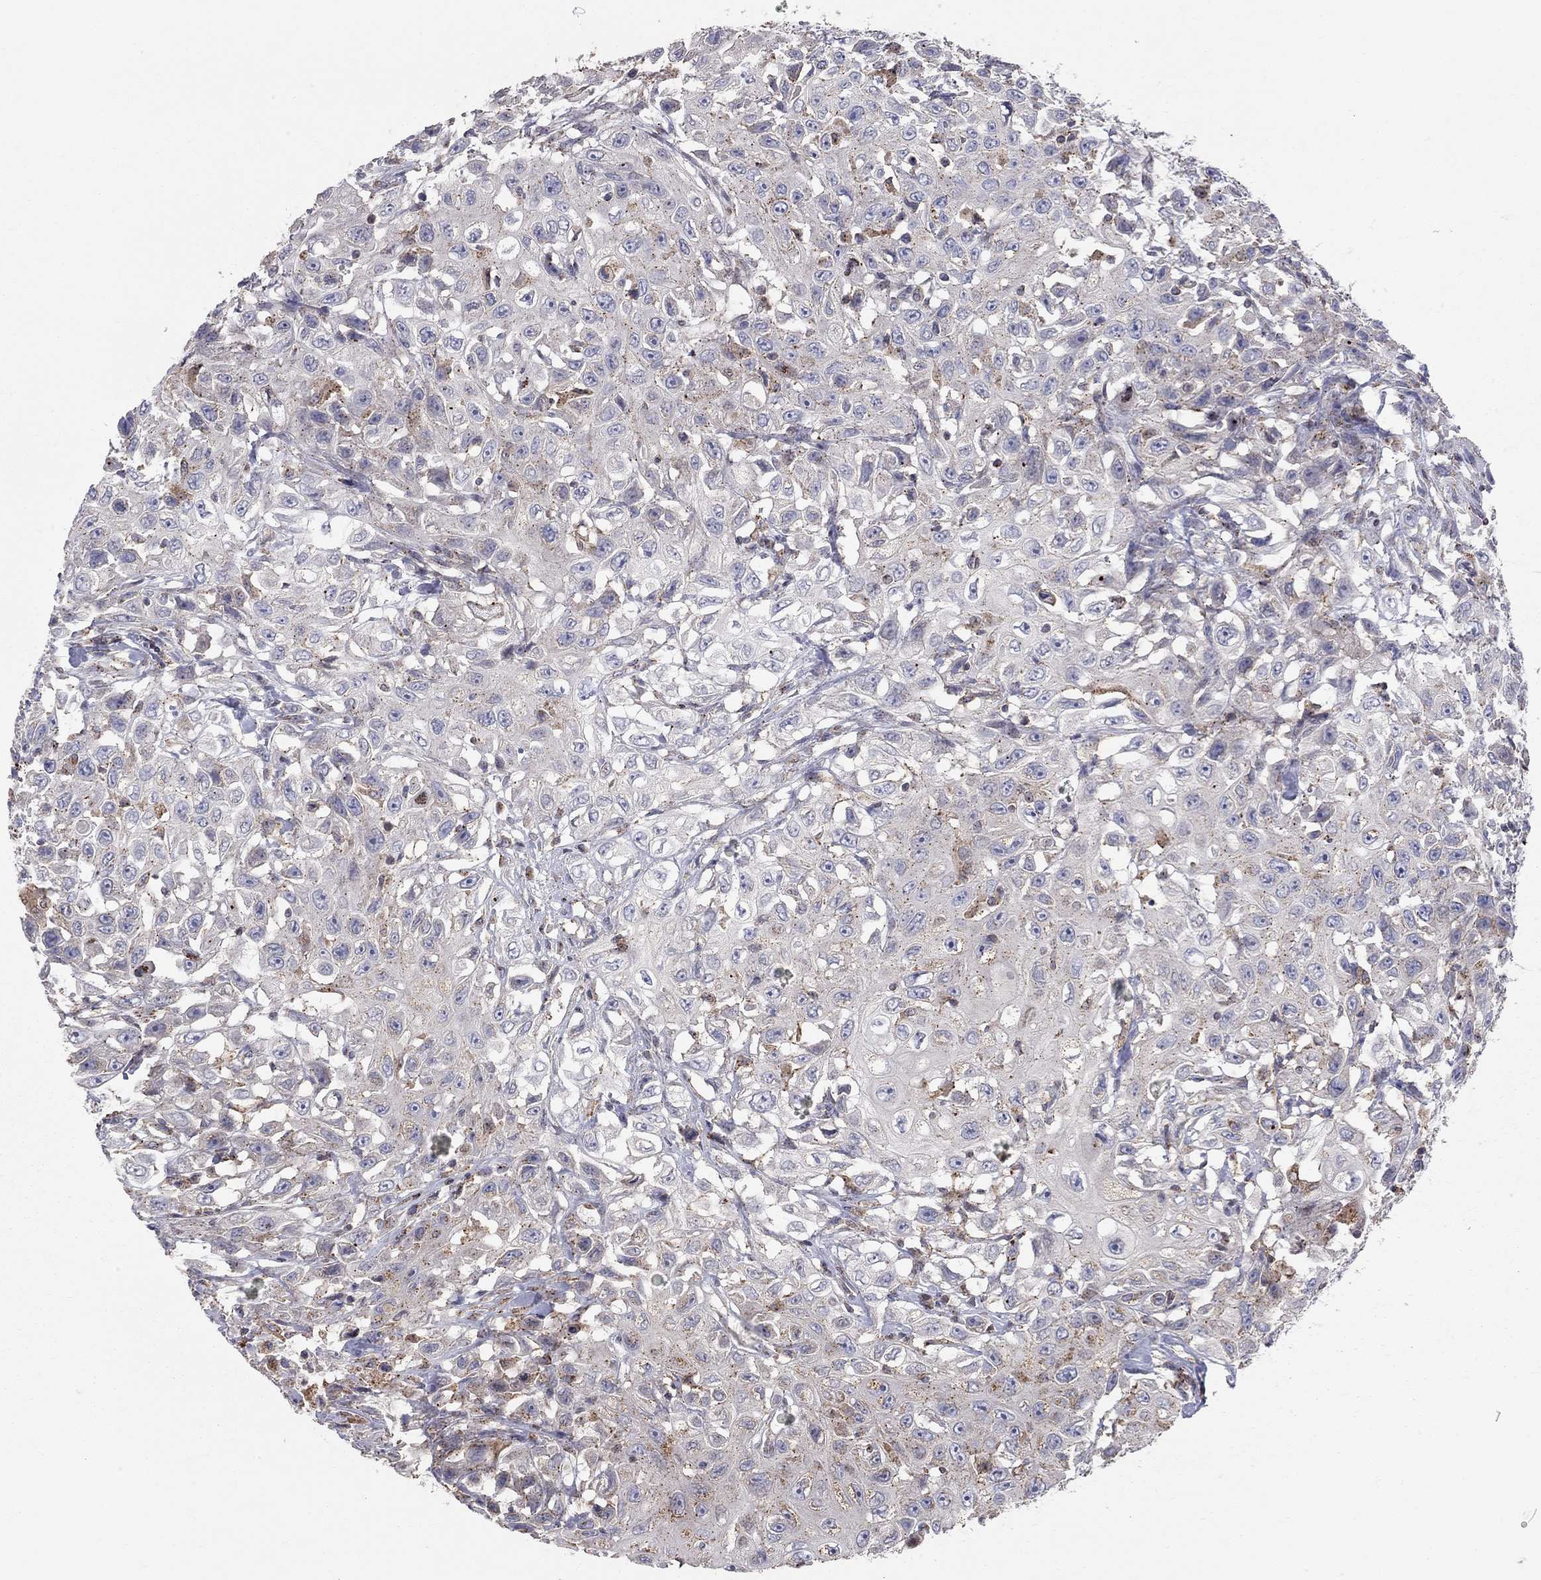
{"staining": {"intensity": "strong", "quantity": "25%-75%", "location": "cytoplasmic/membranous"}, "tissue": "urothelial cancer", "cell_type": "Tumor cells", "image_type": "cancer", "snomed": [{"axis": "morphology", "description": "Urothelial carcinoma, High grade"}, {"axis": "topography", "description": "Urinary bladder"}], "caption": "Strong cytoplasmic/membranous positivity for a protein is present in approximately 25%-75% of tumor cells of urothelial cancer using IHC.", "gene": "ERN2", "patient": {"sex": "female", "age": 56}}